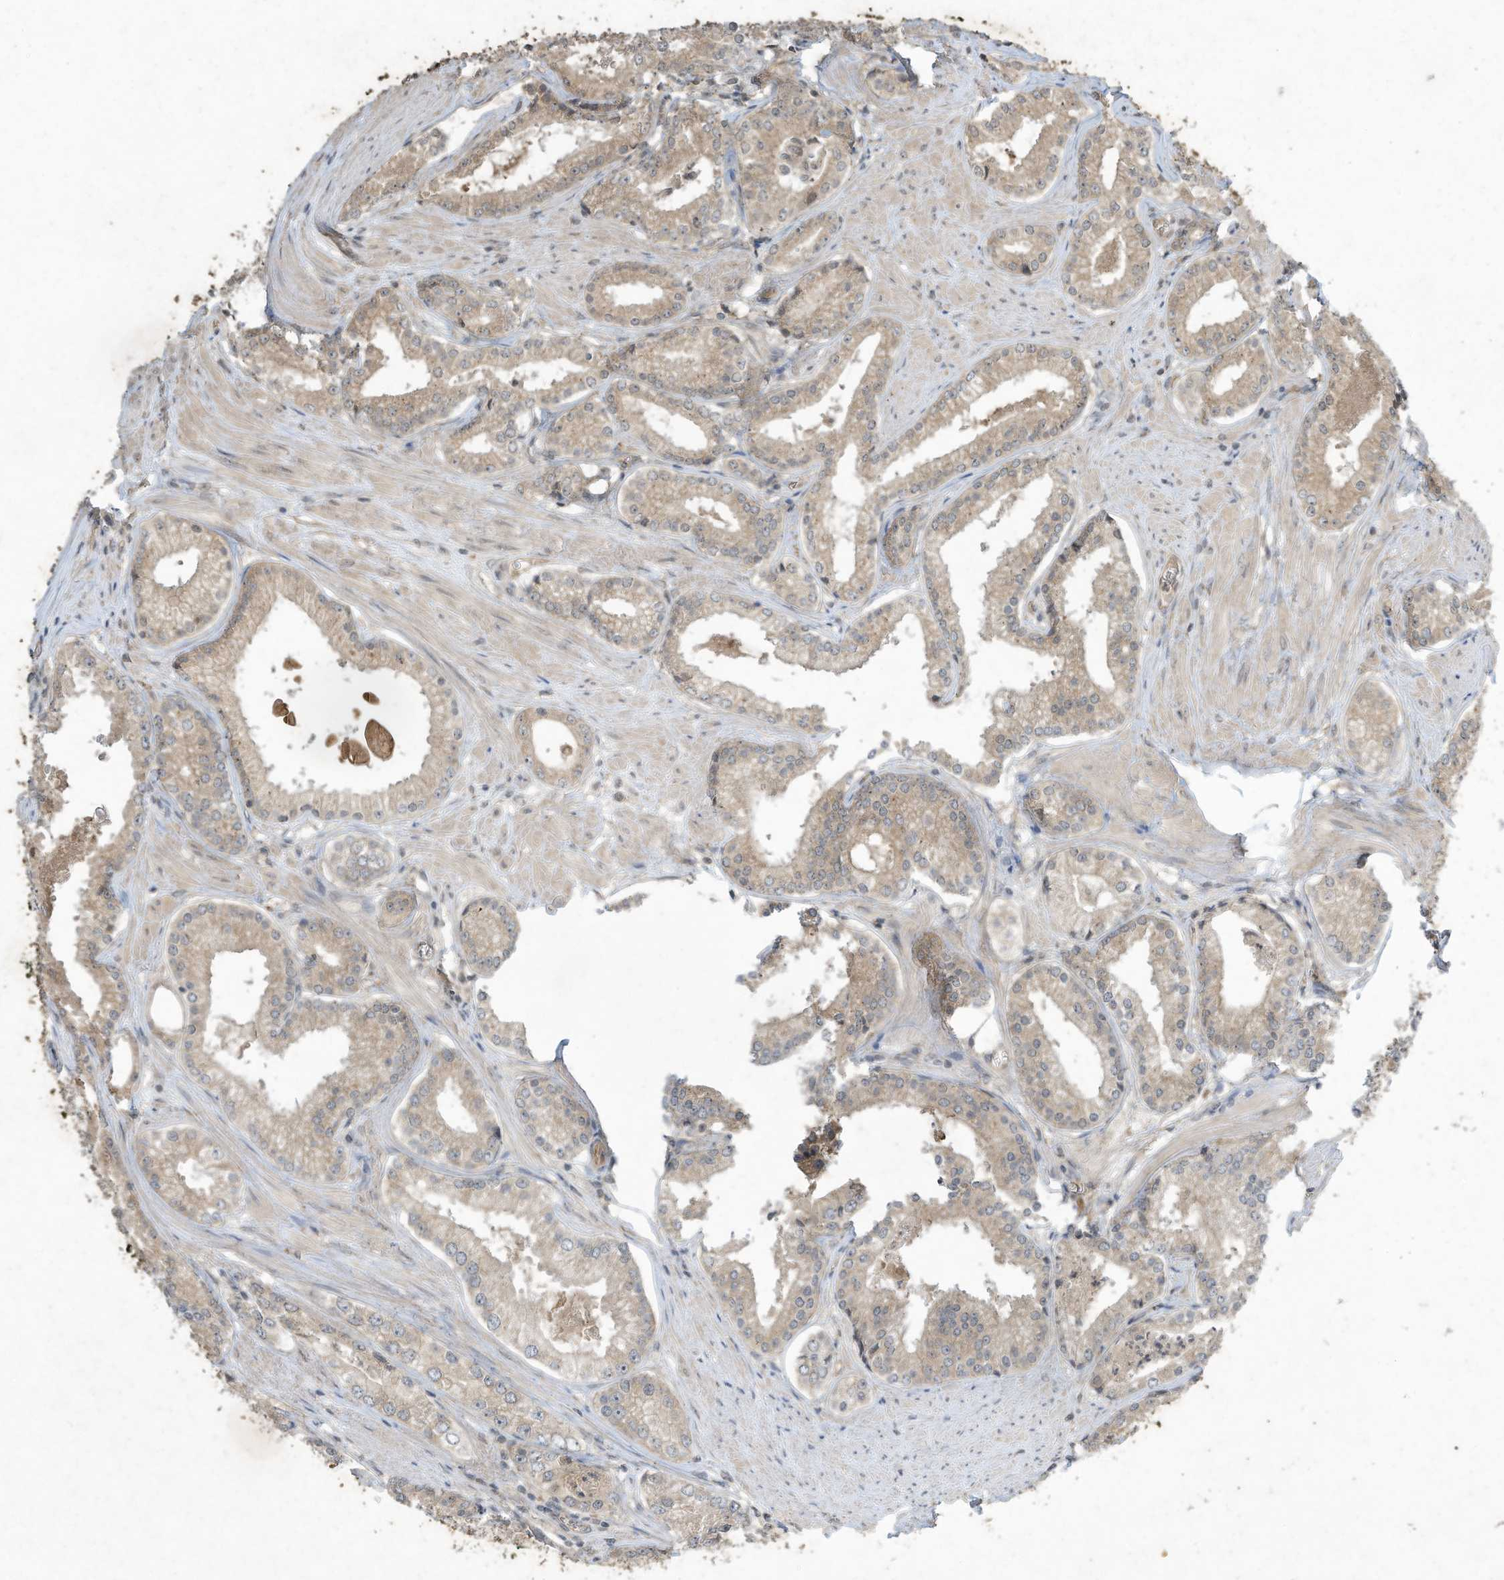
{"staining": {"intensity": "weak", "quantity": ">75%", "location": "cytoplasmic/membranous"}, "tissue": "prostate cancer", "cell_type": "Tumor cells", "image_type": "cancer", "snomed": [{"axis": "morphology", "description": "Adenocarcinoma, Low grade"}, {"axis": "topography", "description": "Prostate"}], "caption": "The histopathology image exhibits staining of prostate cancer, revealing weak cytoplasmic/membranous protein expression (brown color) within tumor cells. The staining was performed using DAB to visualize the protein expression in brown, while the nuclei were stained in blue with hematoxylin (Magnification: 20x).", "gene": "MATN2", "patient": {"sex": "male", "age": 54}}